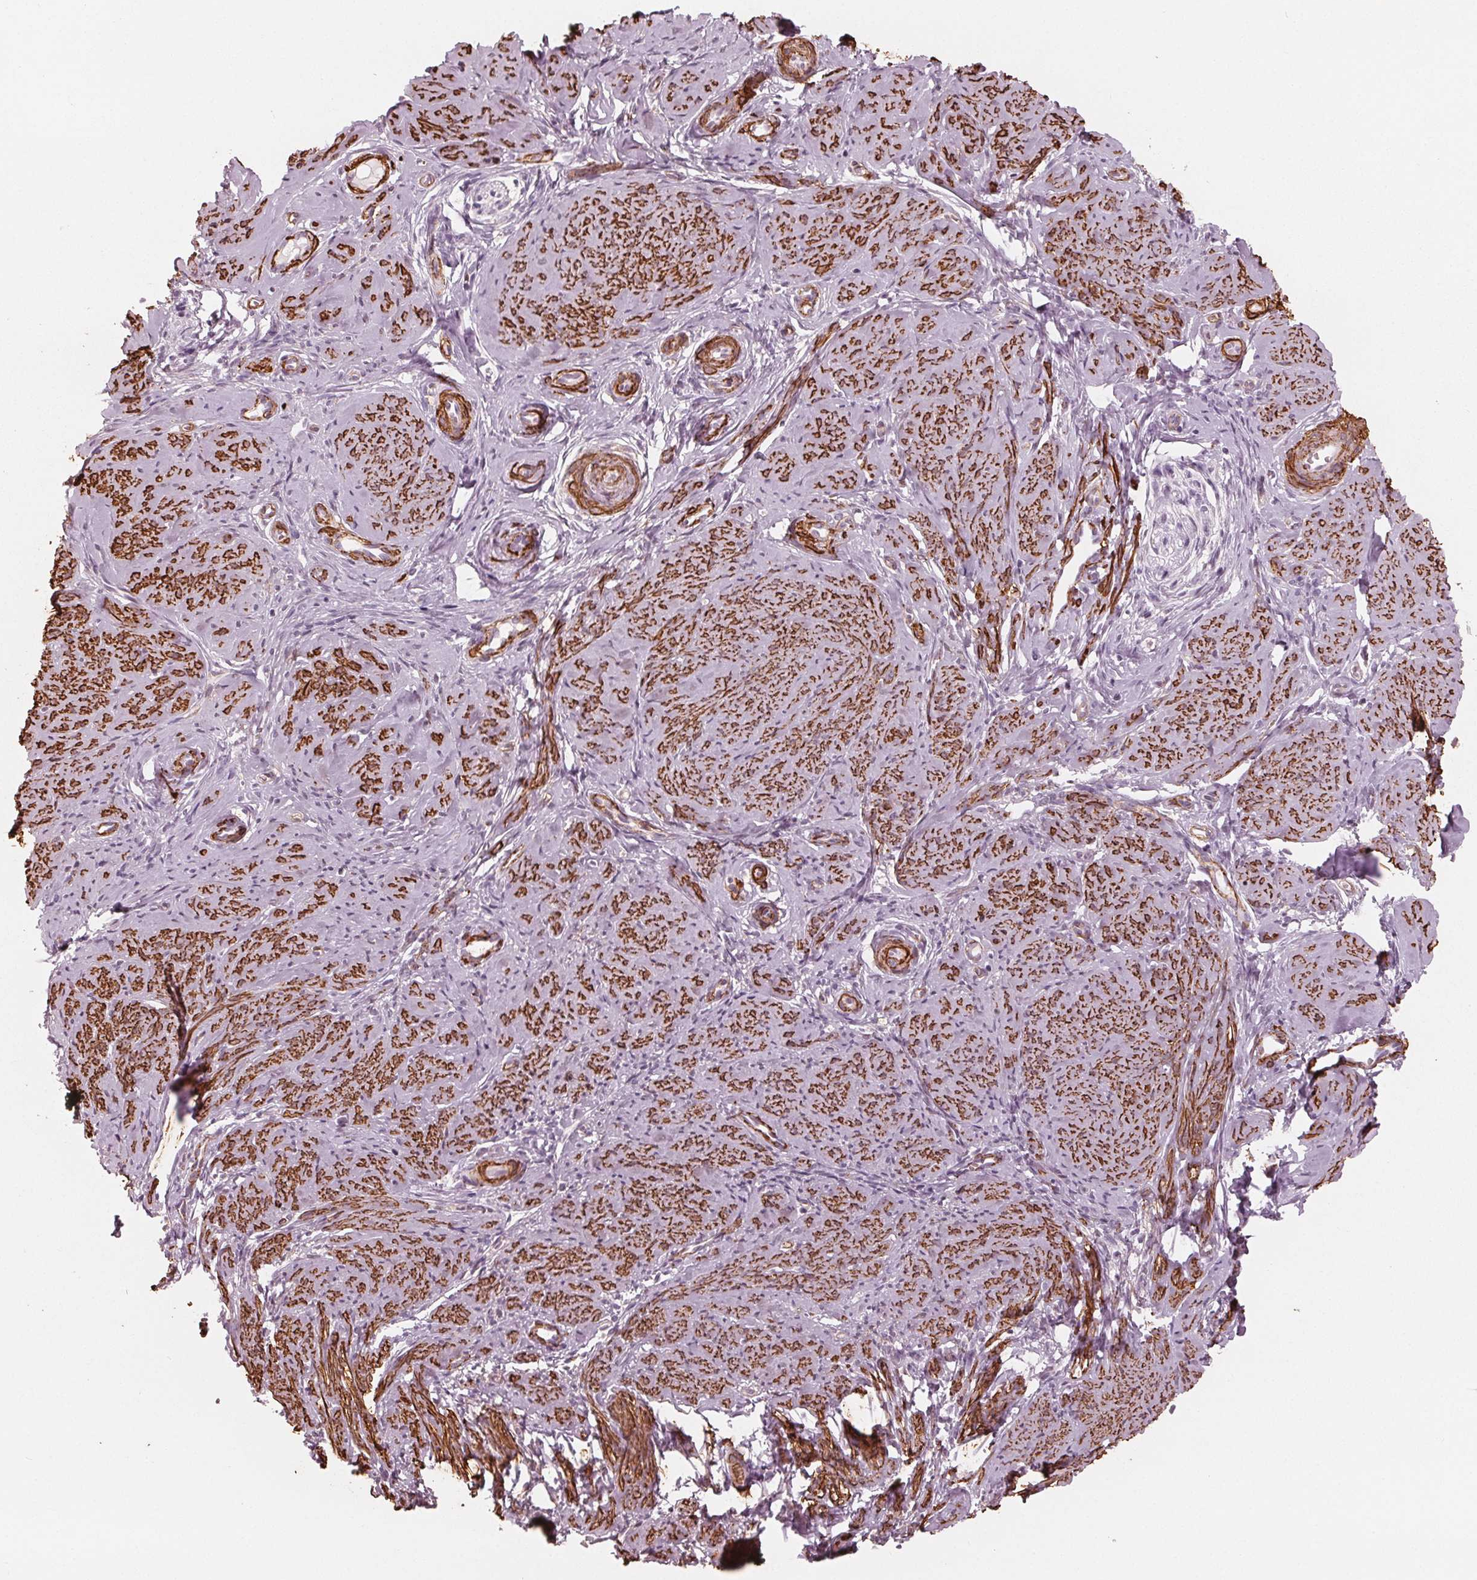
{"staining": {"intensity": "strong", "quantity": ">75%", "location": "cytoplasmic/membranous"}, "tissue": "smooth muscle", "cell_type": "Smooth muscle cells", "image_type": "normal", "snomed": [{"axis": "morphology", "description": "Normal tissue, NOS"}, {"axis": "topography", "description": "Smooth muscle"}], "caption": "The histopathology image demonstrates staining of benign smooth muscle, revealing strong cytoplasmic/membranous protein expression (brown color) within smooth muscle cells.", "gene": "MIER3", "patient": {"sex": "female", "age": 48}}